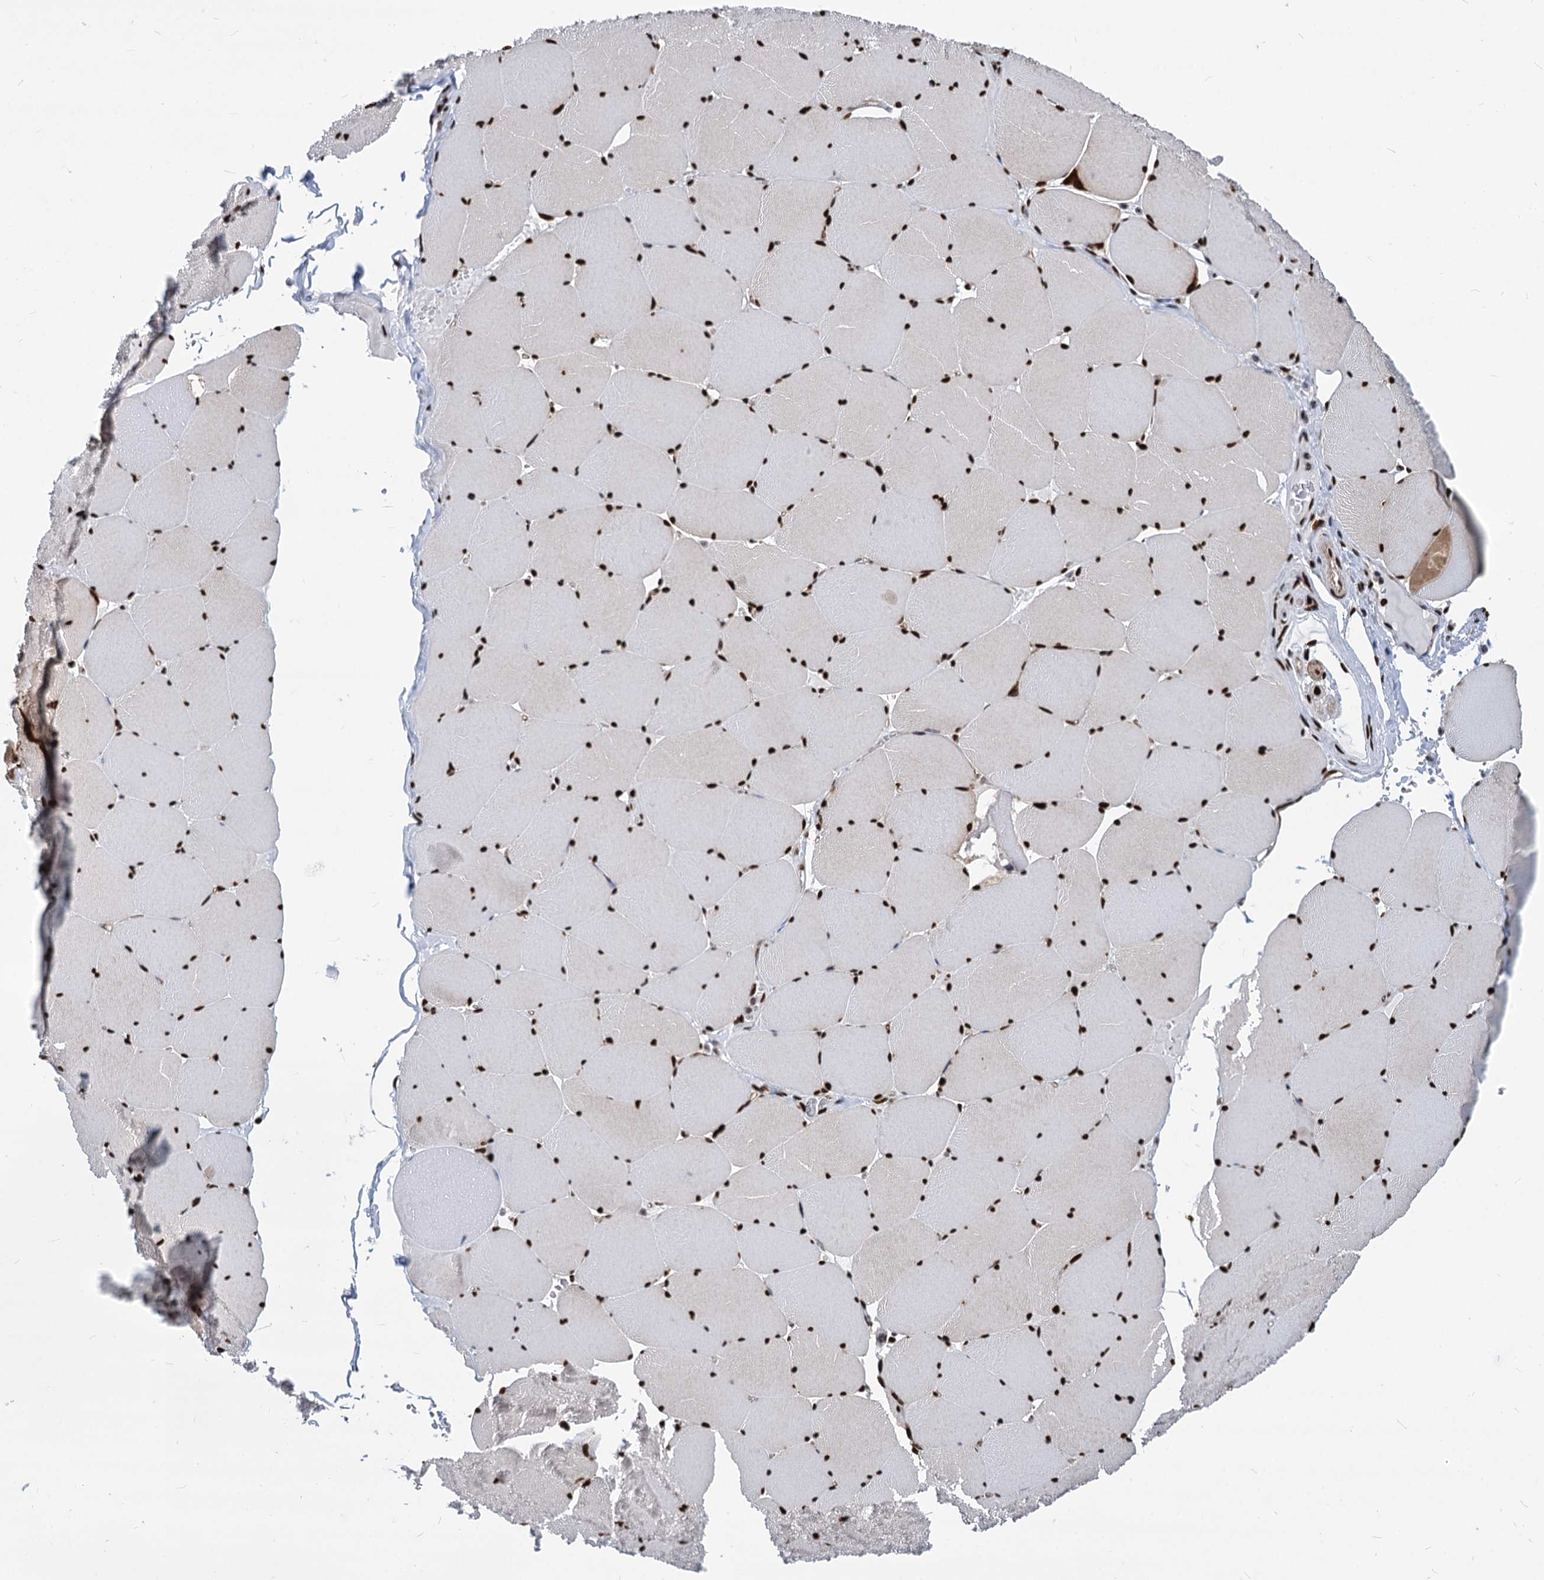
{"staining": {"intensity": "strong", "quantity": ">75%", "location": "cytoplasmic/membranous,nuclear"}, "tissue": "skeletal muscle", "cell_type": "Myocytes", "image_type": "normal", "snomed": [{"axis": "morphology", "description": "Normal tissue, NOS"}, {"axis": "topography", "description": "Skeletal muscle"}, {"axis": "topography", "description": "Head-Neck"}], "caption": "Strong cytoplasmic/membranous,nuclear protein expression is present in about >75% of myocytes in skeletal muscle.", "gene": "MECP2", "patient": {"sex": "male", "age": 66}}